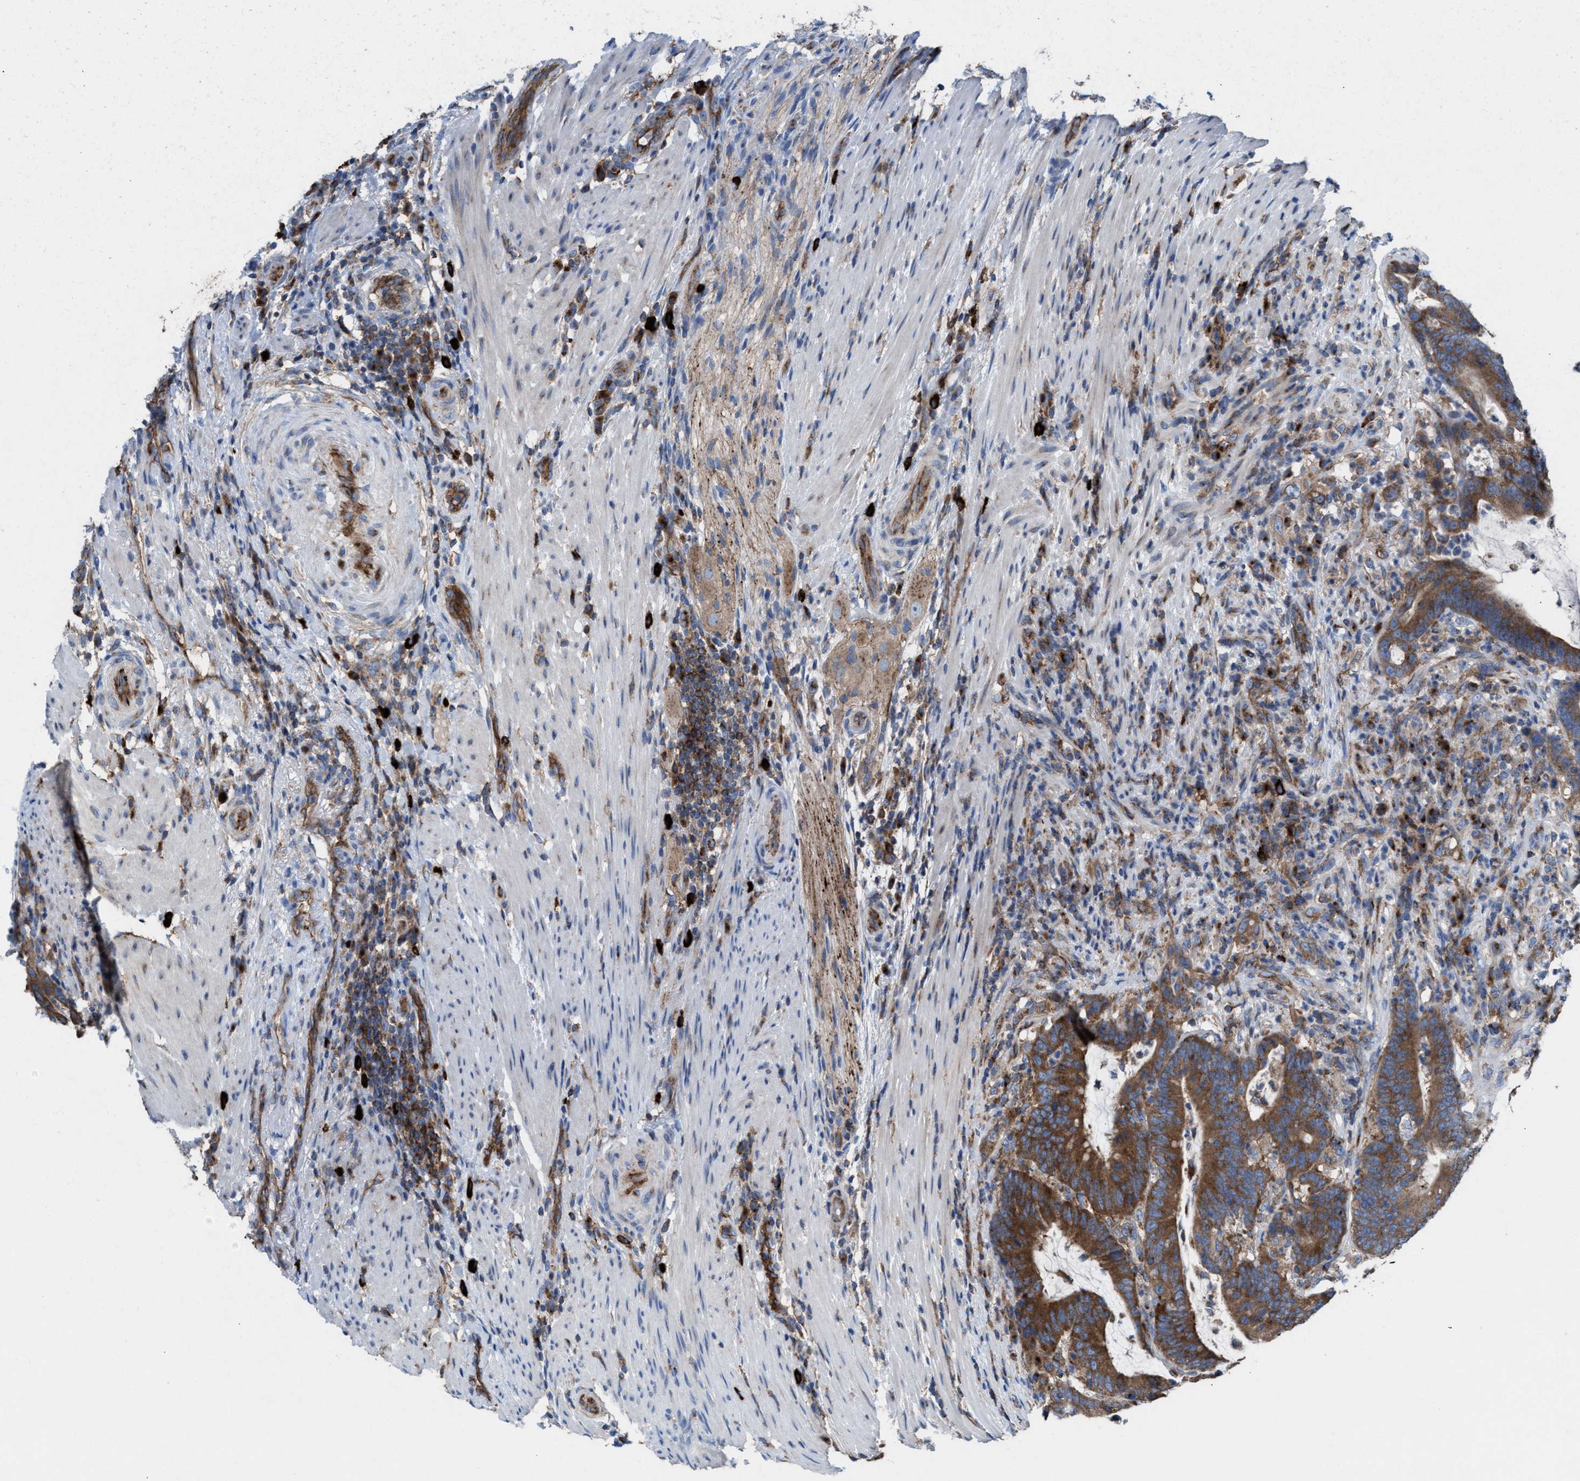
{"staining": {"intensity": "strong", "quantity": ">75%", "location": "cytoplasmic/membranous"}, "tissue": "colorectal cancer", "cell_type": "Tumor cells", "image_type": "cancer", "snomed": [{"axis": "morphology", "description": "Adenocarcinoma, NOS"}, {"axis": "topography", "description": "Colon"}], "caption": "Protein analysis of colorectal adenocarcinoma tissue reveals strong cytoplasmic/membranous expression in about >75% of tumor cells.", "gene": "NYAP1", "patient": {"sex": "female", "age": 66}}